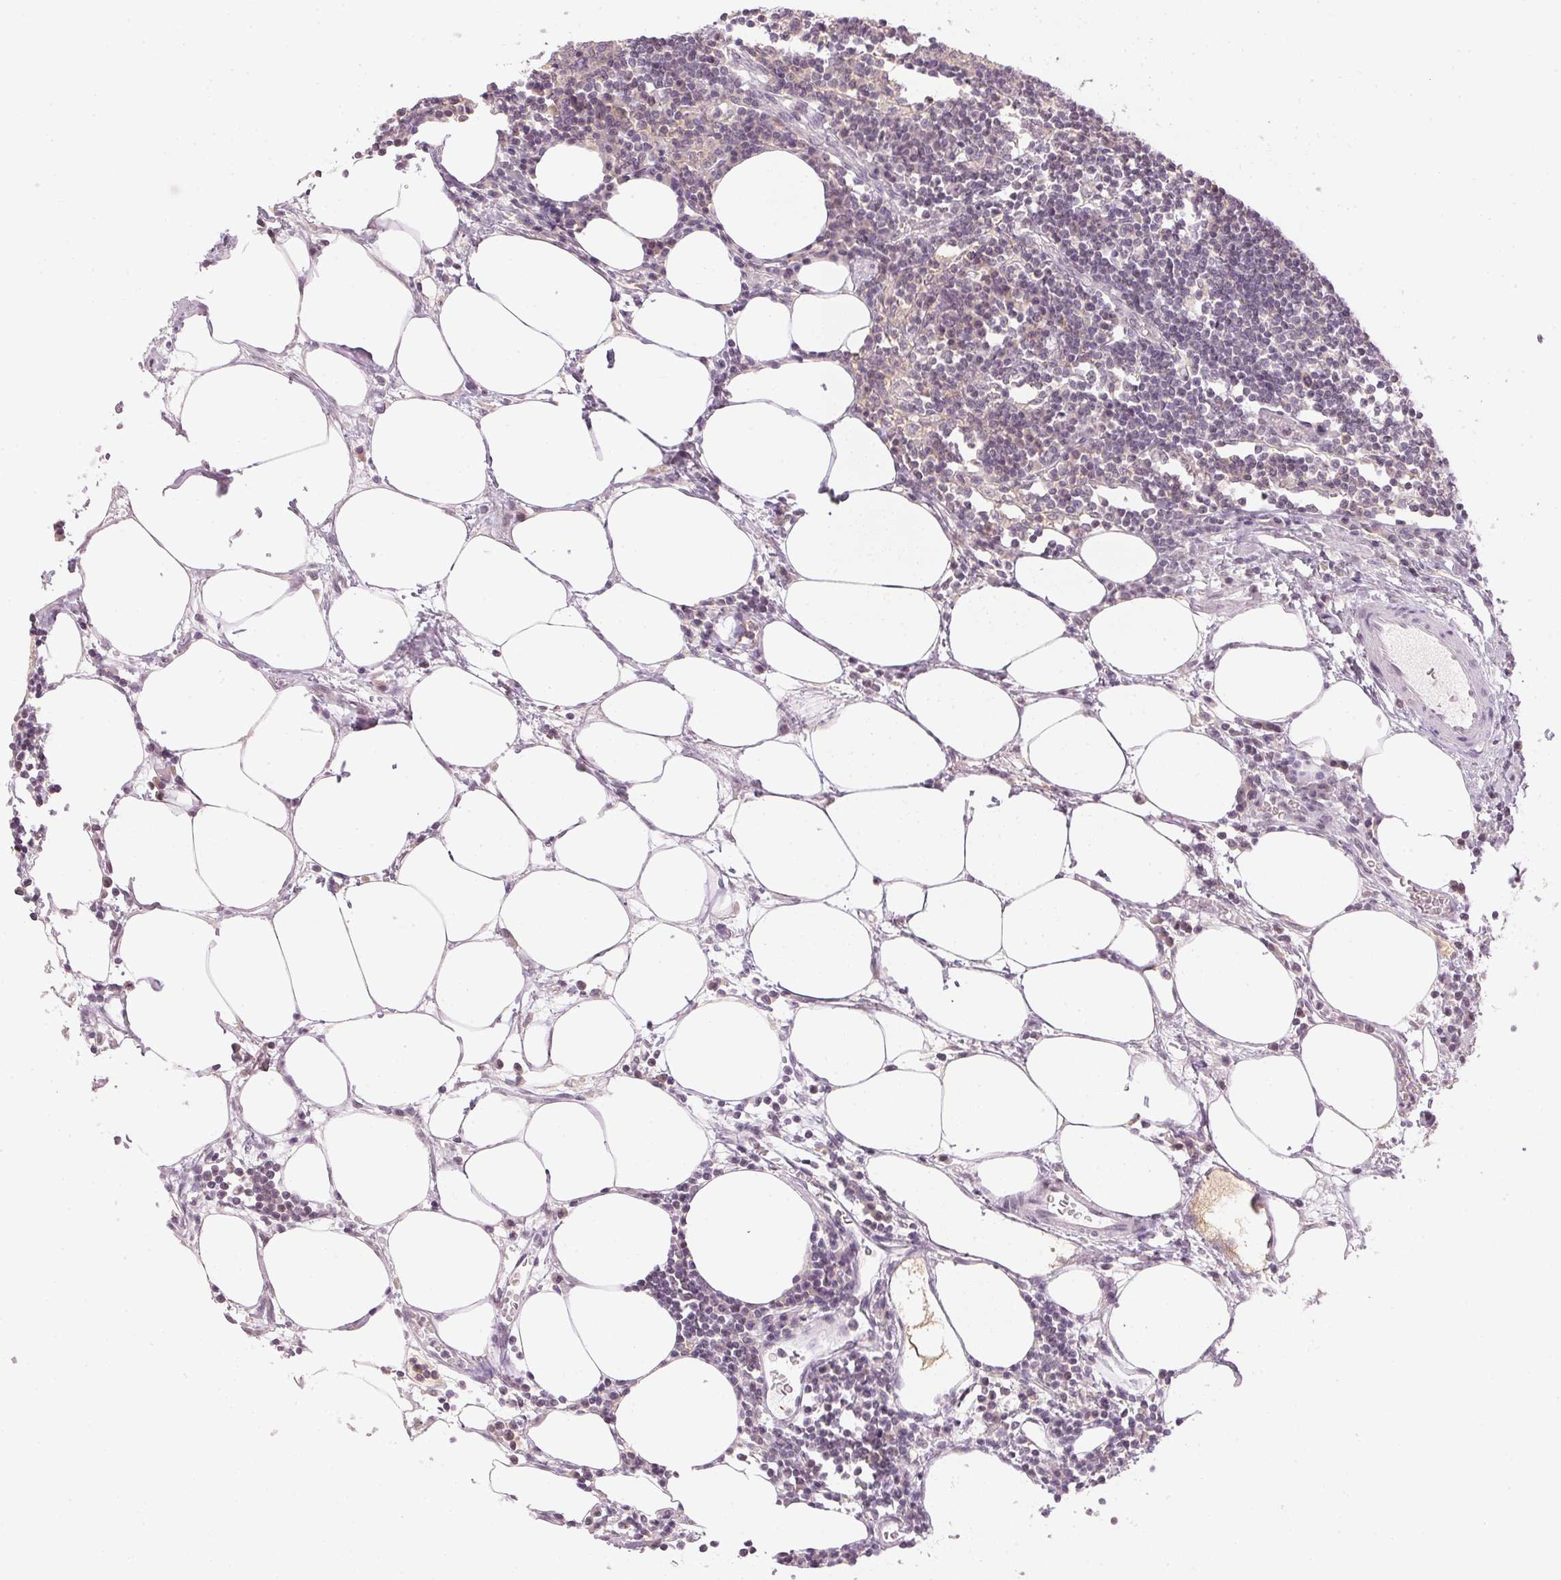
{"staining": {"intensity": "negative", "quantity": "none", "location": "none"}, "tissue": "lymph node", "cell_type": "Germinal center cells", "image_type": "normal", "snomed": [{"axis": "morphology", "description": "Normal tissue, NOS"}, {"axis": "topography", "description": "Lymph node"}], "caption": "Immunohistochemistry (IHC) micrograph of normal human lymph node stained for a protein (brown), which exhibits no staining in germinal center cells.", "gene": "KPRP", "patient": {"sex": "male", "age": 67}}